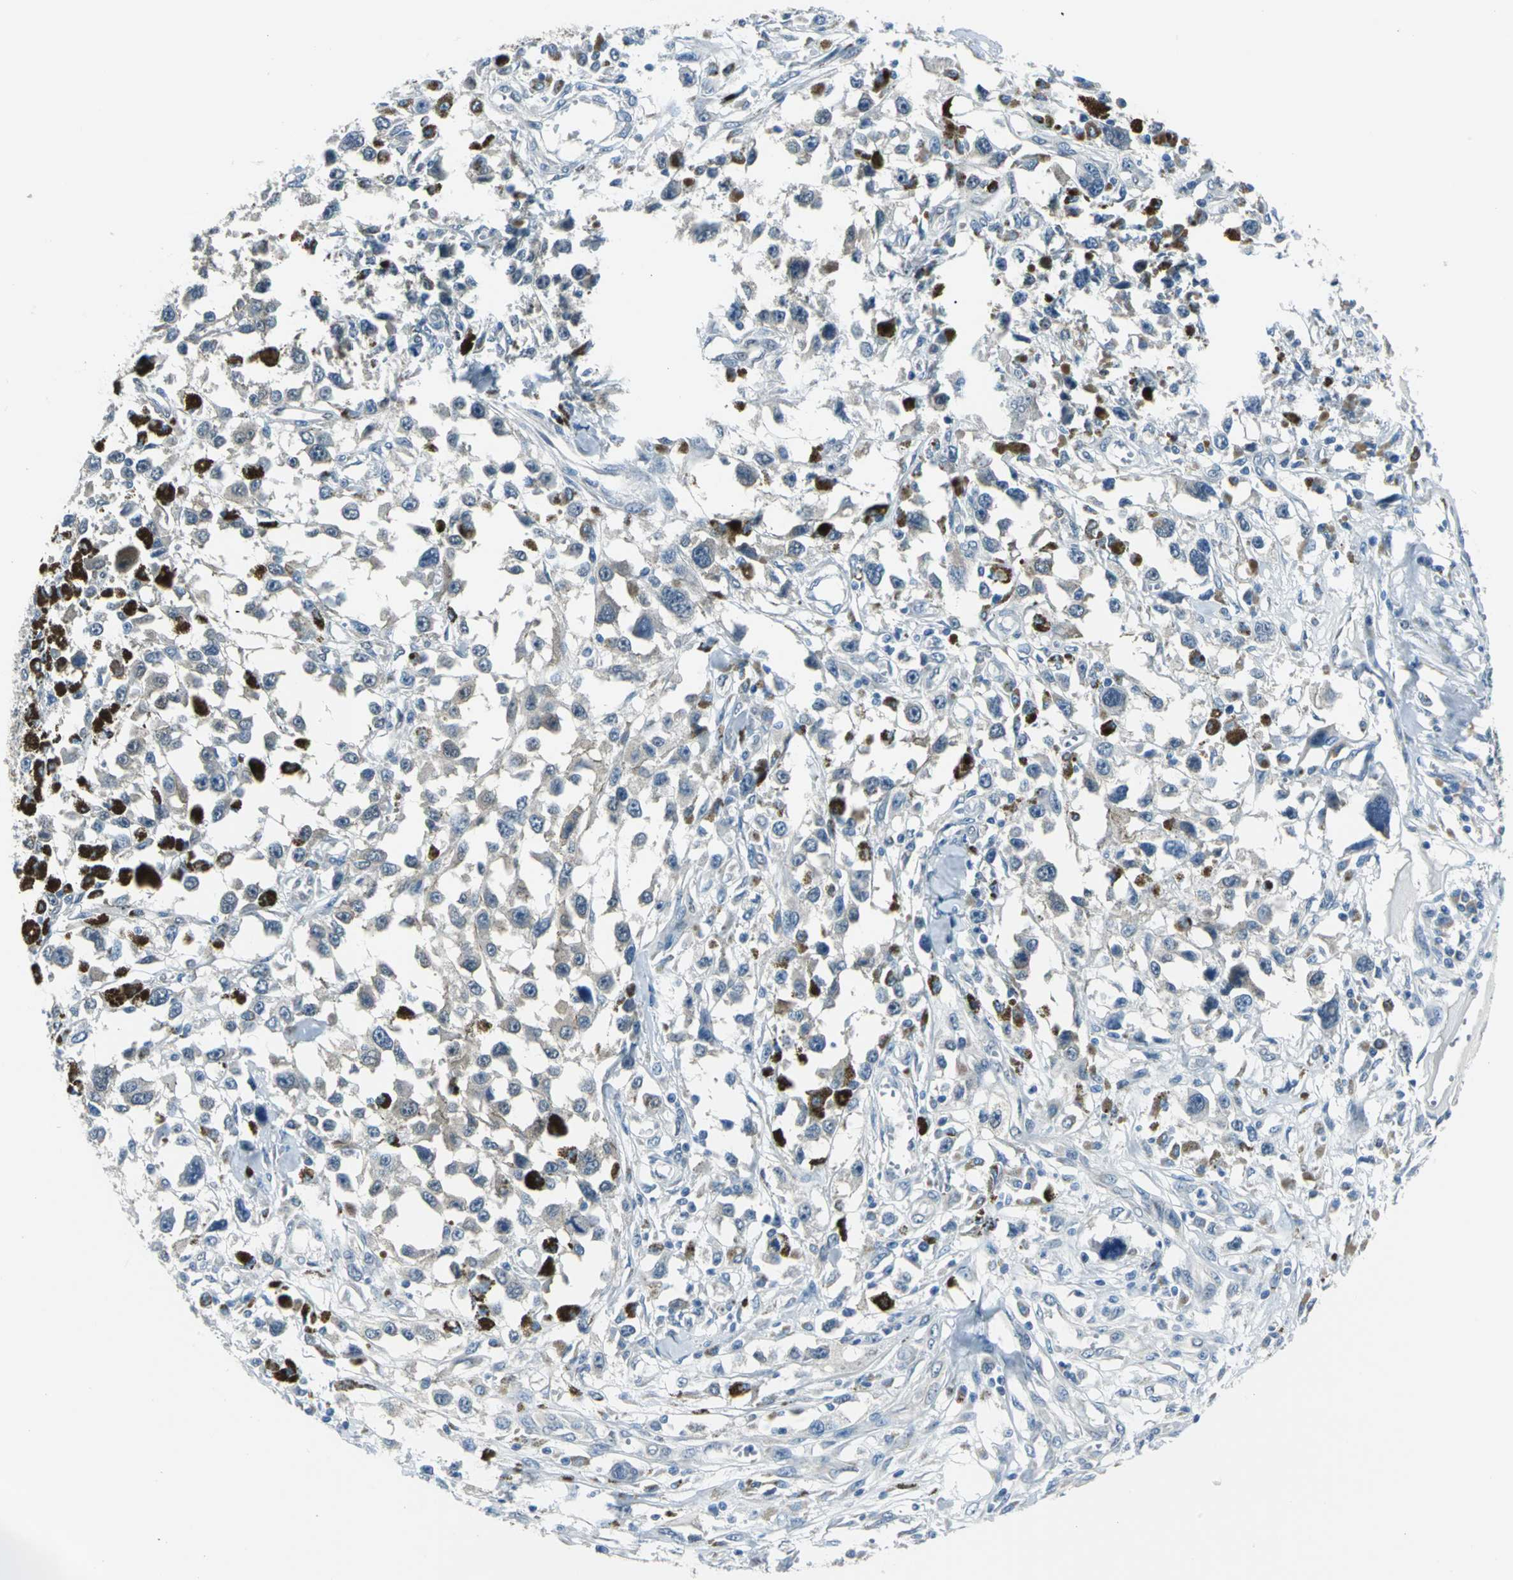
{"staining": {"intensity": "weak", "quantity": "25%-75%", "location": "cytoplasmic/membranous"}, "tissue": "melanoma", "cell_type": "Tumor cells", "image_type": "cancer", "snomed": [{"axis": "morphology", "description": "Malignant melanoma, Metastatic site"}, {"axis": "topography", "description": "Lymph node"}], "caption": "A brown stain labels weak cytoplasmic/membranous expression of a protein in human melanoma tumor cells. The protein of interest is shown in brown color, while the nuclei are stained blue.", "gene": "ZNF415", "patient": {"sex": "male", "age": 59}}